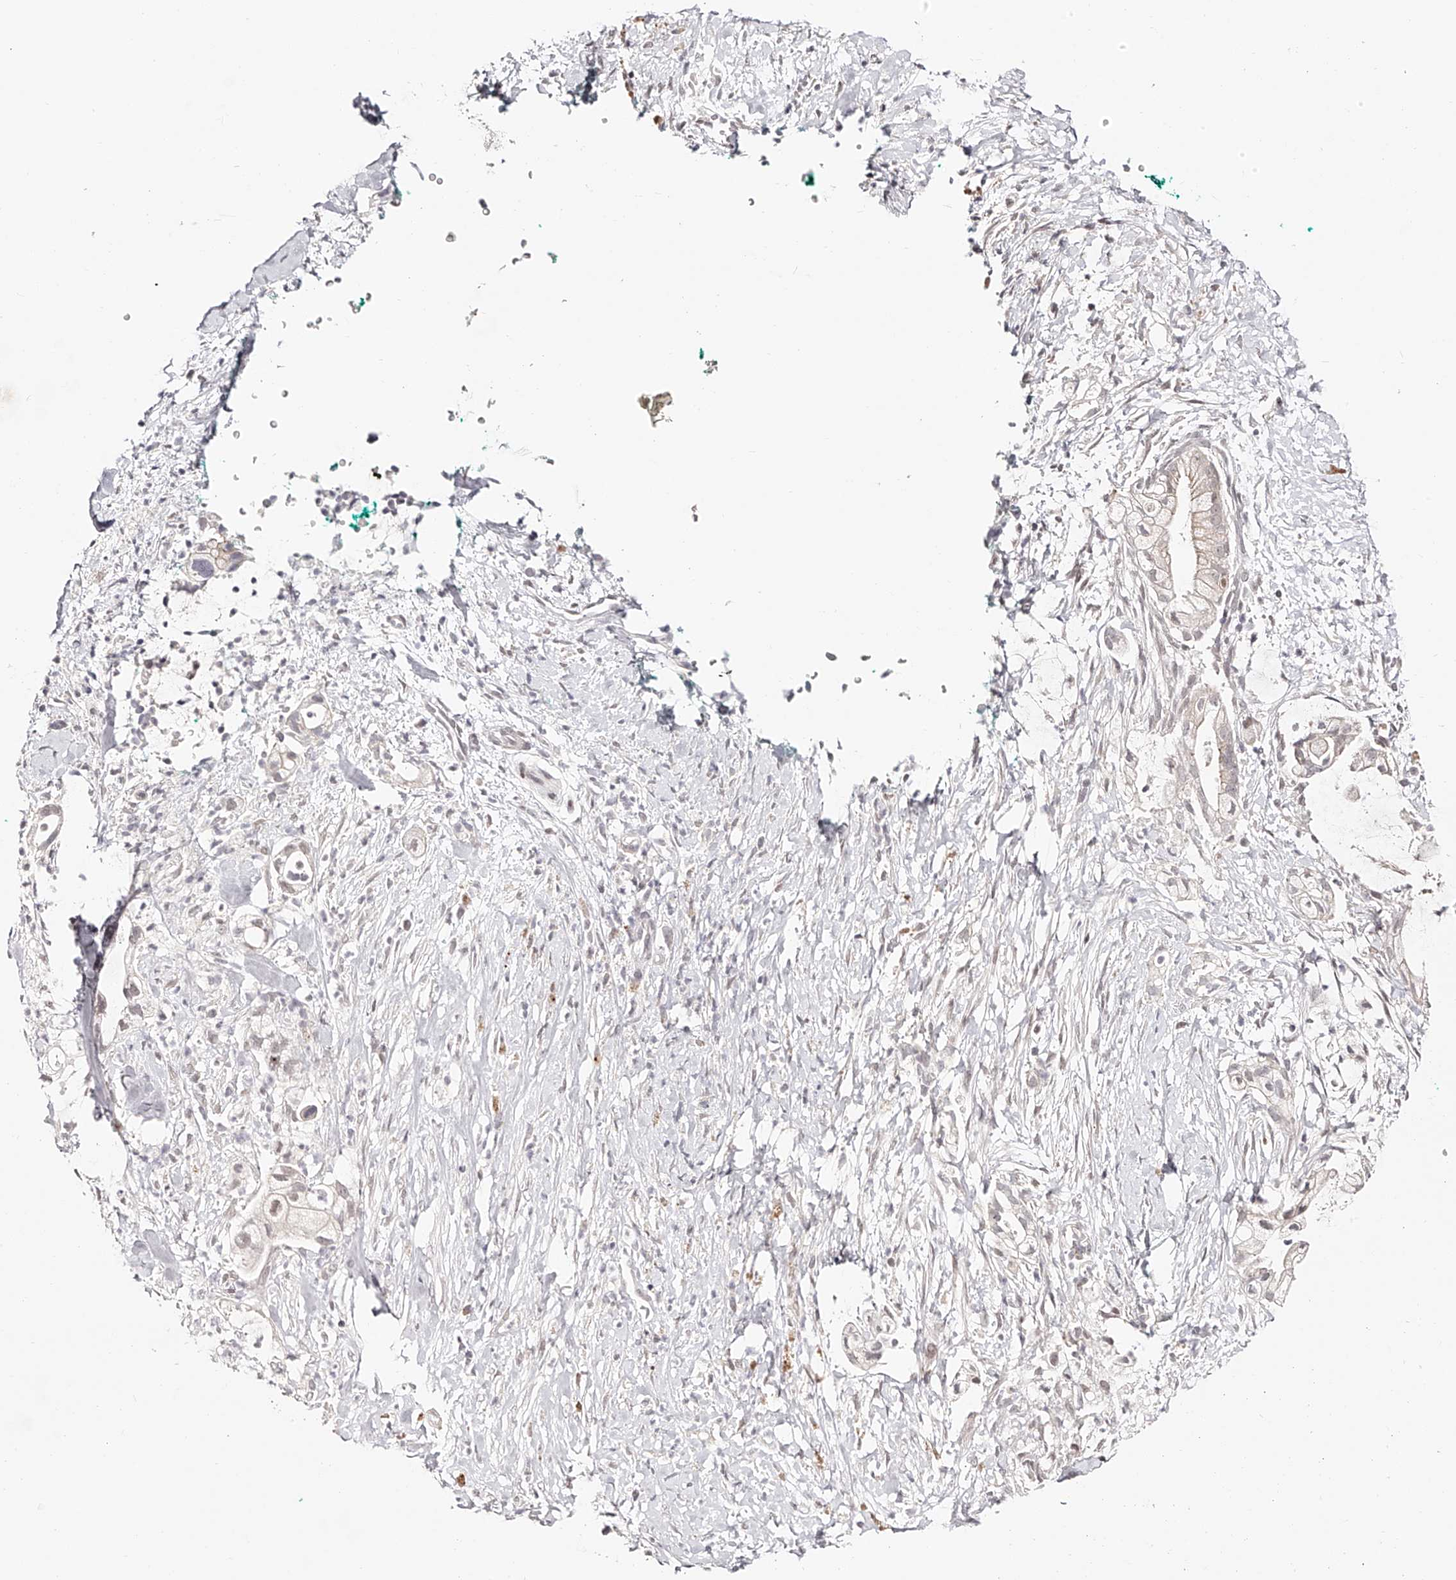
{"staining": {"intensity": "weak", "quantity": "<25%", "location": "nuclear"}, "tissue": "pancreatic cancer", "cell_type": "Tumor cells", "image_type": "cancer", "snomed": [{"axis": "morphology", "description": "Adenocarcinoma, NOS"}, {"axis": "topography", "description": "Pancreas"}], "caption": "This is an IHC histopathology image of adenocarcinoma (pancreatic). There is no expression in tumor cells.", "gene": "USF3", "patient": {"sex": "male", "age": 53}}